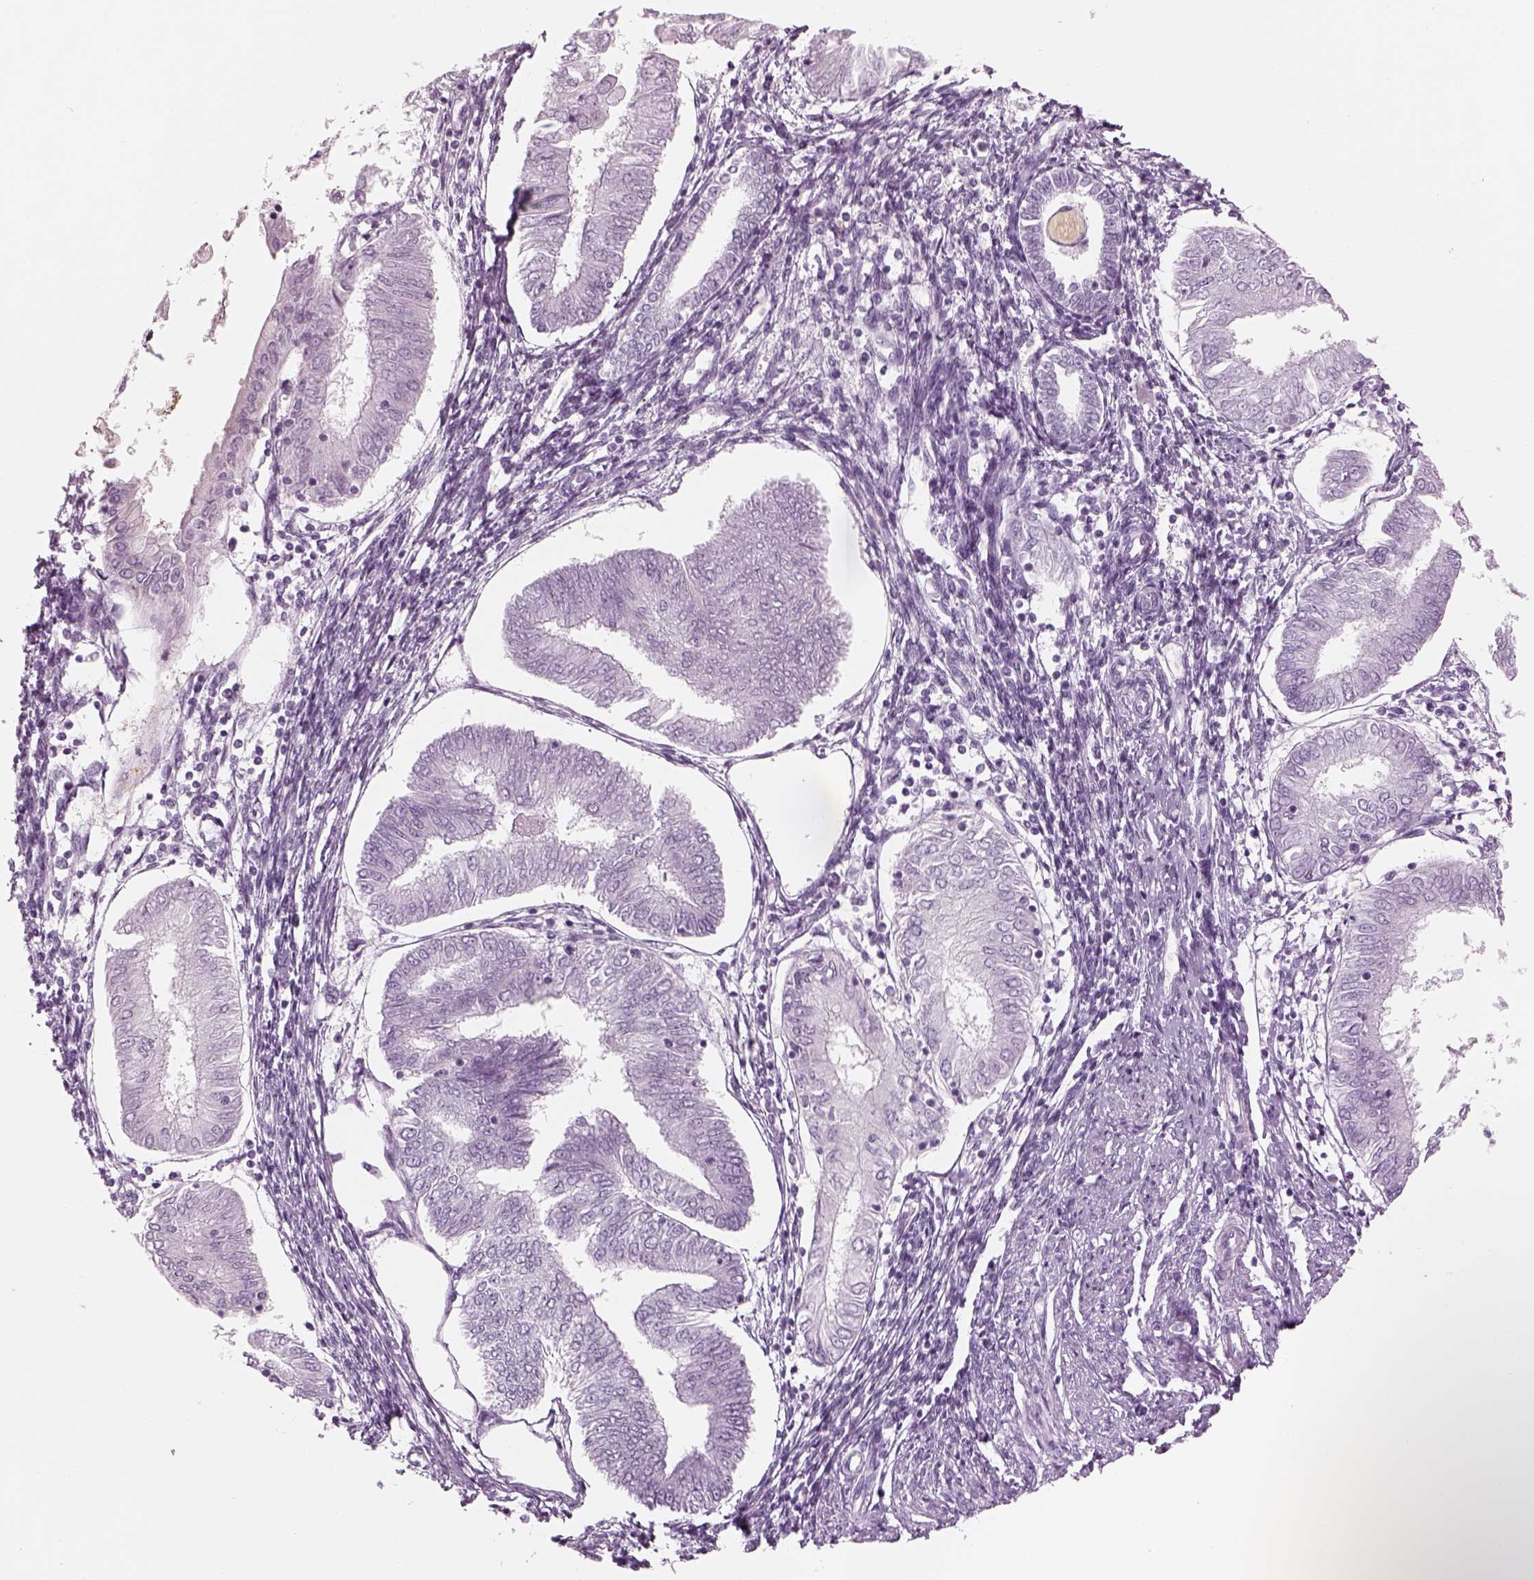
{"staining": {"intensity": "negative", "quantity": "none", "location": "none"}, "tissue": "endometrial cancer", "cell_type": "Tumor cells", "image_type": "cancer", "snomed": [{"axis": "morphology", "description": "Adenocarcinoma, NOS"}, {"axis": "topography", "description": "Endometrium"}], "caption": "Immunohistochemical staining of endometrial cancer demonstrates no significant positivity in tumor cells.", "gene": "SAG", "patient": {"sex": "female", "age": 68}}